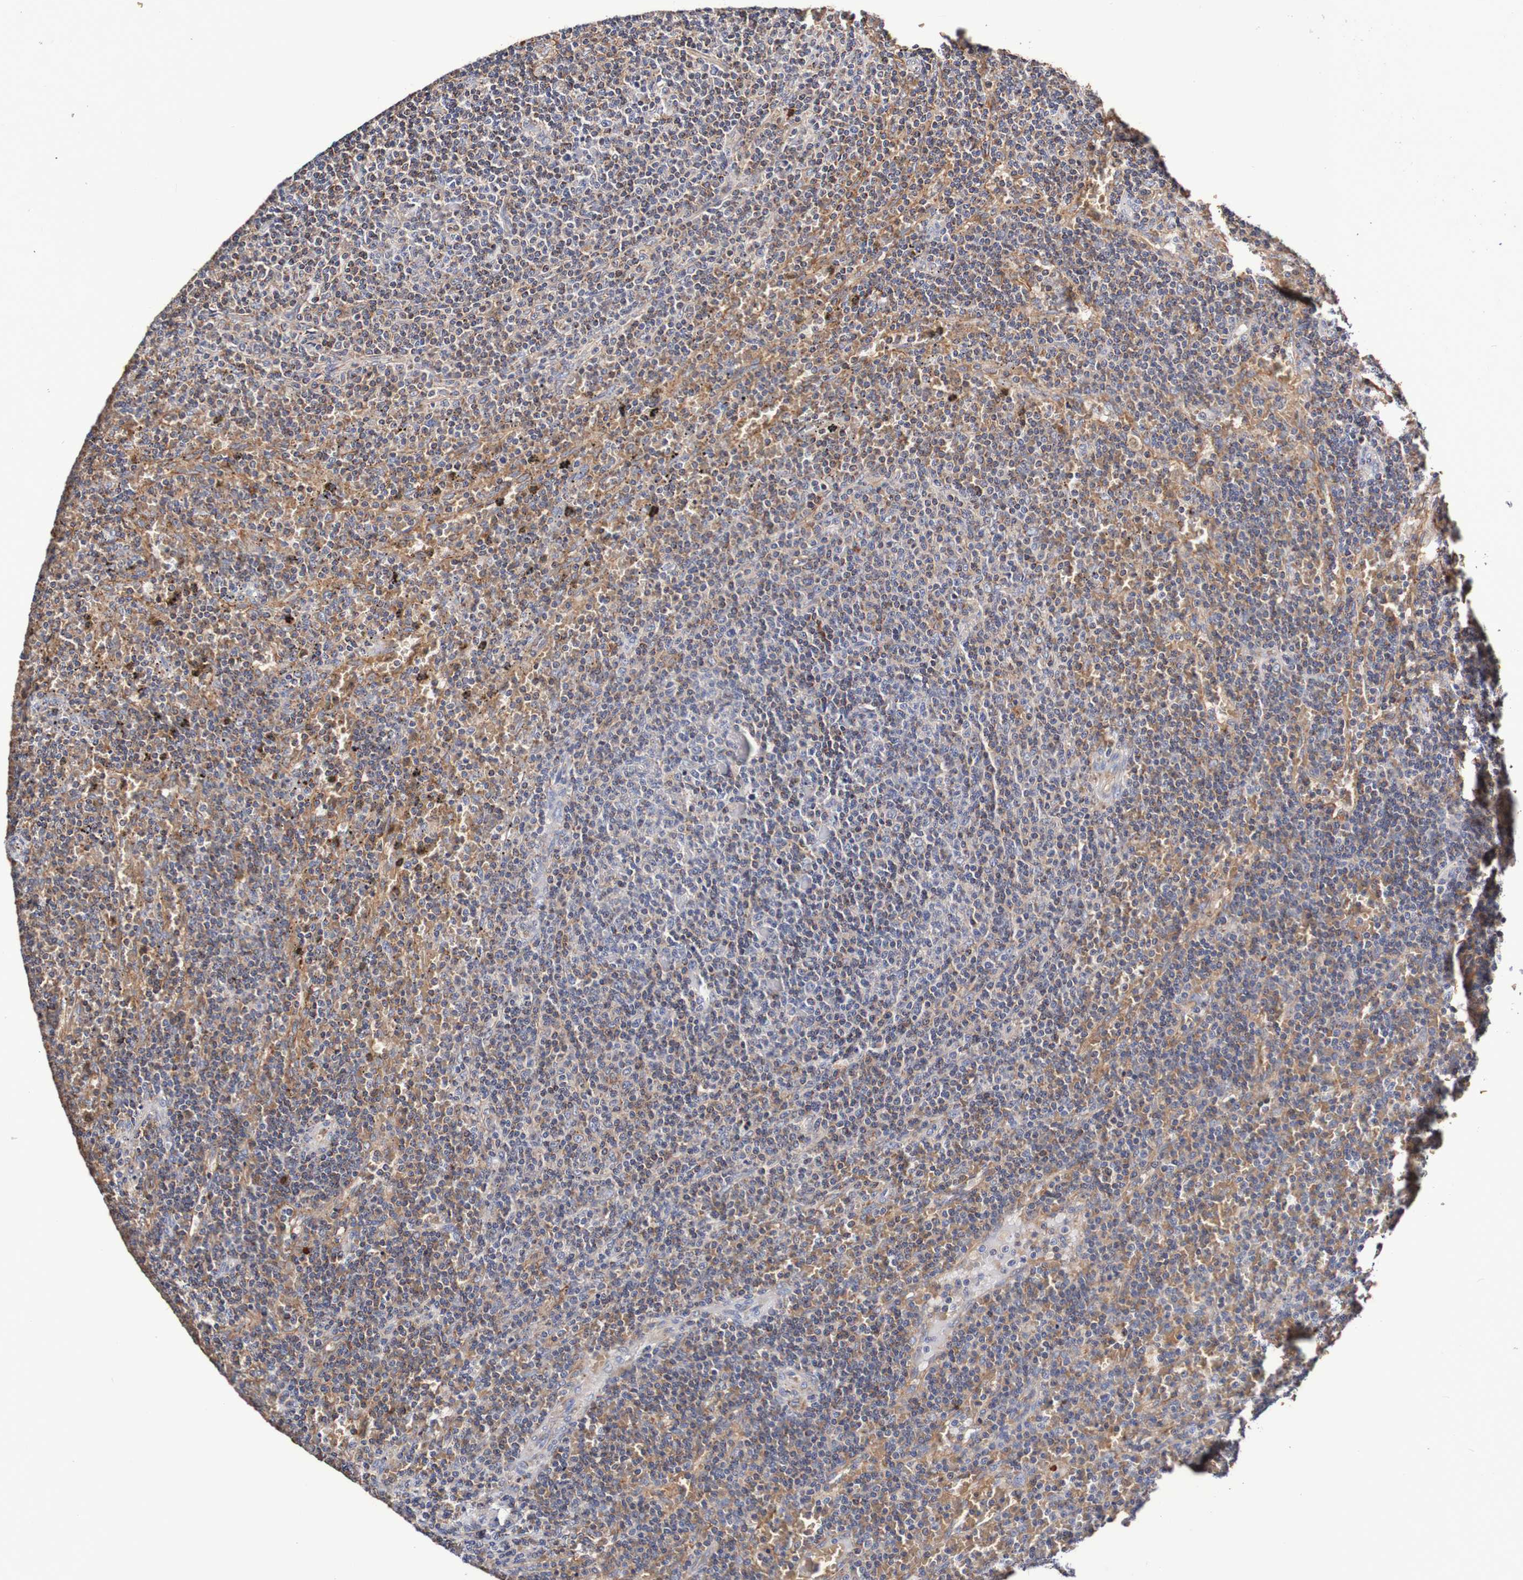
{"staining": {"intensity": "negative", "quantity": "none", "location": "none"}, "tissue": "lymphoma", "cell_type": "Tumor cells", "image_type": "cancer", "snomed": [{"axis": "morphology", "description": "Malignant lymphoma, non-Hodgkin's type, Low grade"}, {"axis": "topography", "description": "Spleen"}], "caption": "Immunohistochemical staining of human low-grade malignant lymphoma, non-Hodgkin's type shows no significant expression in tumor cells.", "gene": "WNT4", "patient": {"sex": "female", "age": 50}}